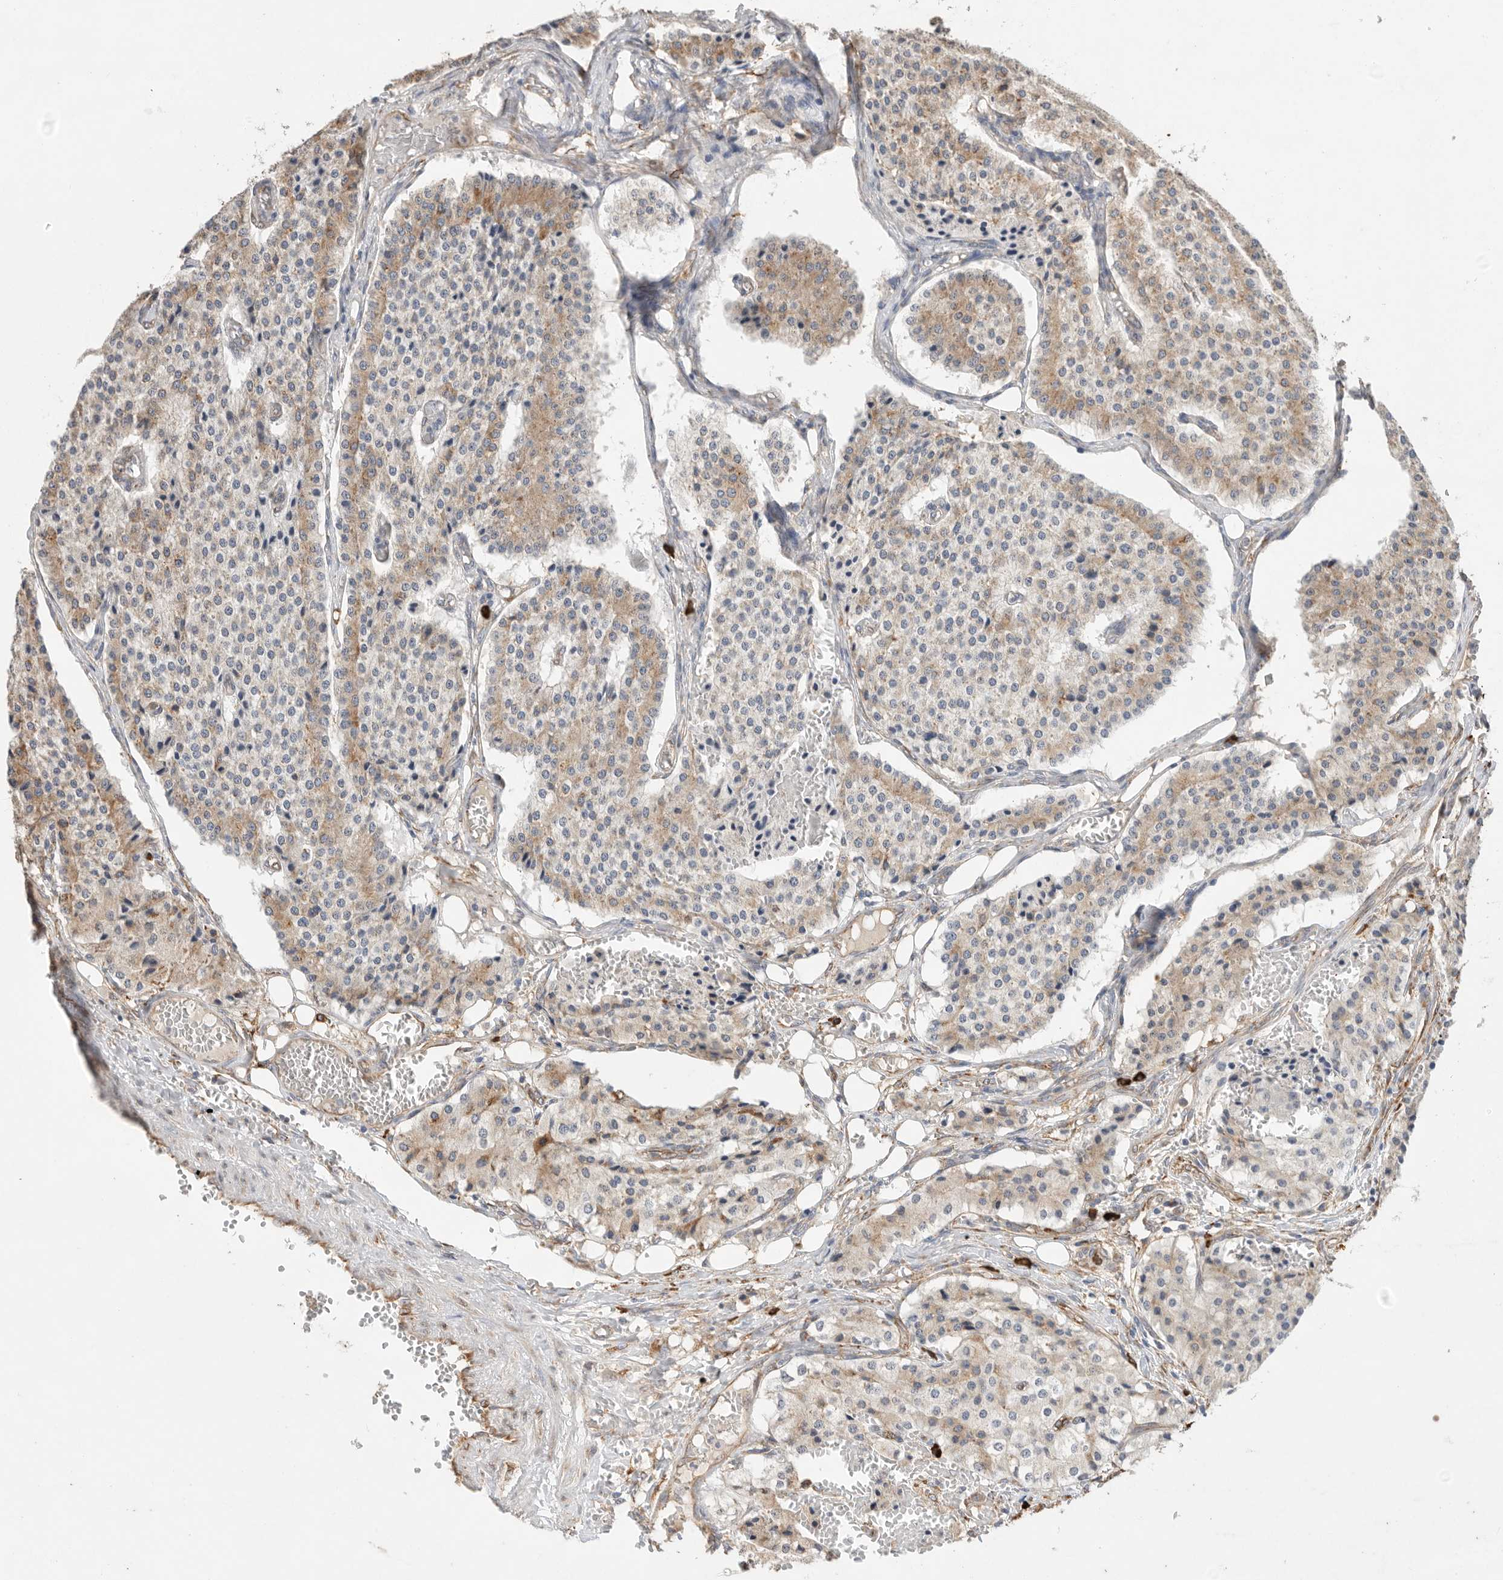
{"staining": {"intensity": "moderate", "quantity": "25%-75%", "location": "cytoplasmic/membranous"}, "tissue": "carcinoid", "cell_type": "Tumor cells", "image_type": "cancer", "snomed": [{"axis": "morphology", "description": "Carcinoid, malignant, NOS"}, {"axis": "topography", "description": "Colon"}], "caption": "A medium amount of moderate cytoplasmic/membranous staining is seen in about 25%-75% of tumor cells in carcinoid (malignant) tissue.", "gene": "BLOC1S5", "patient": {"sex": "female", "age": 52}}